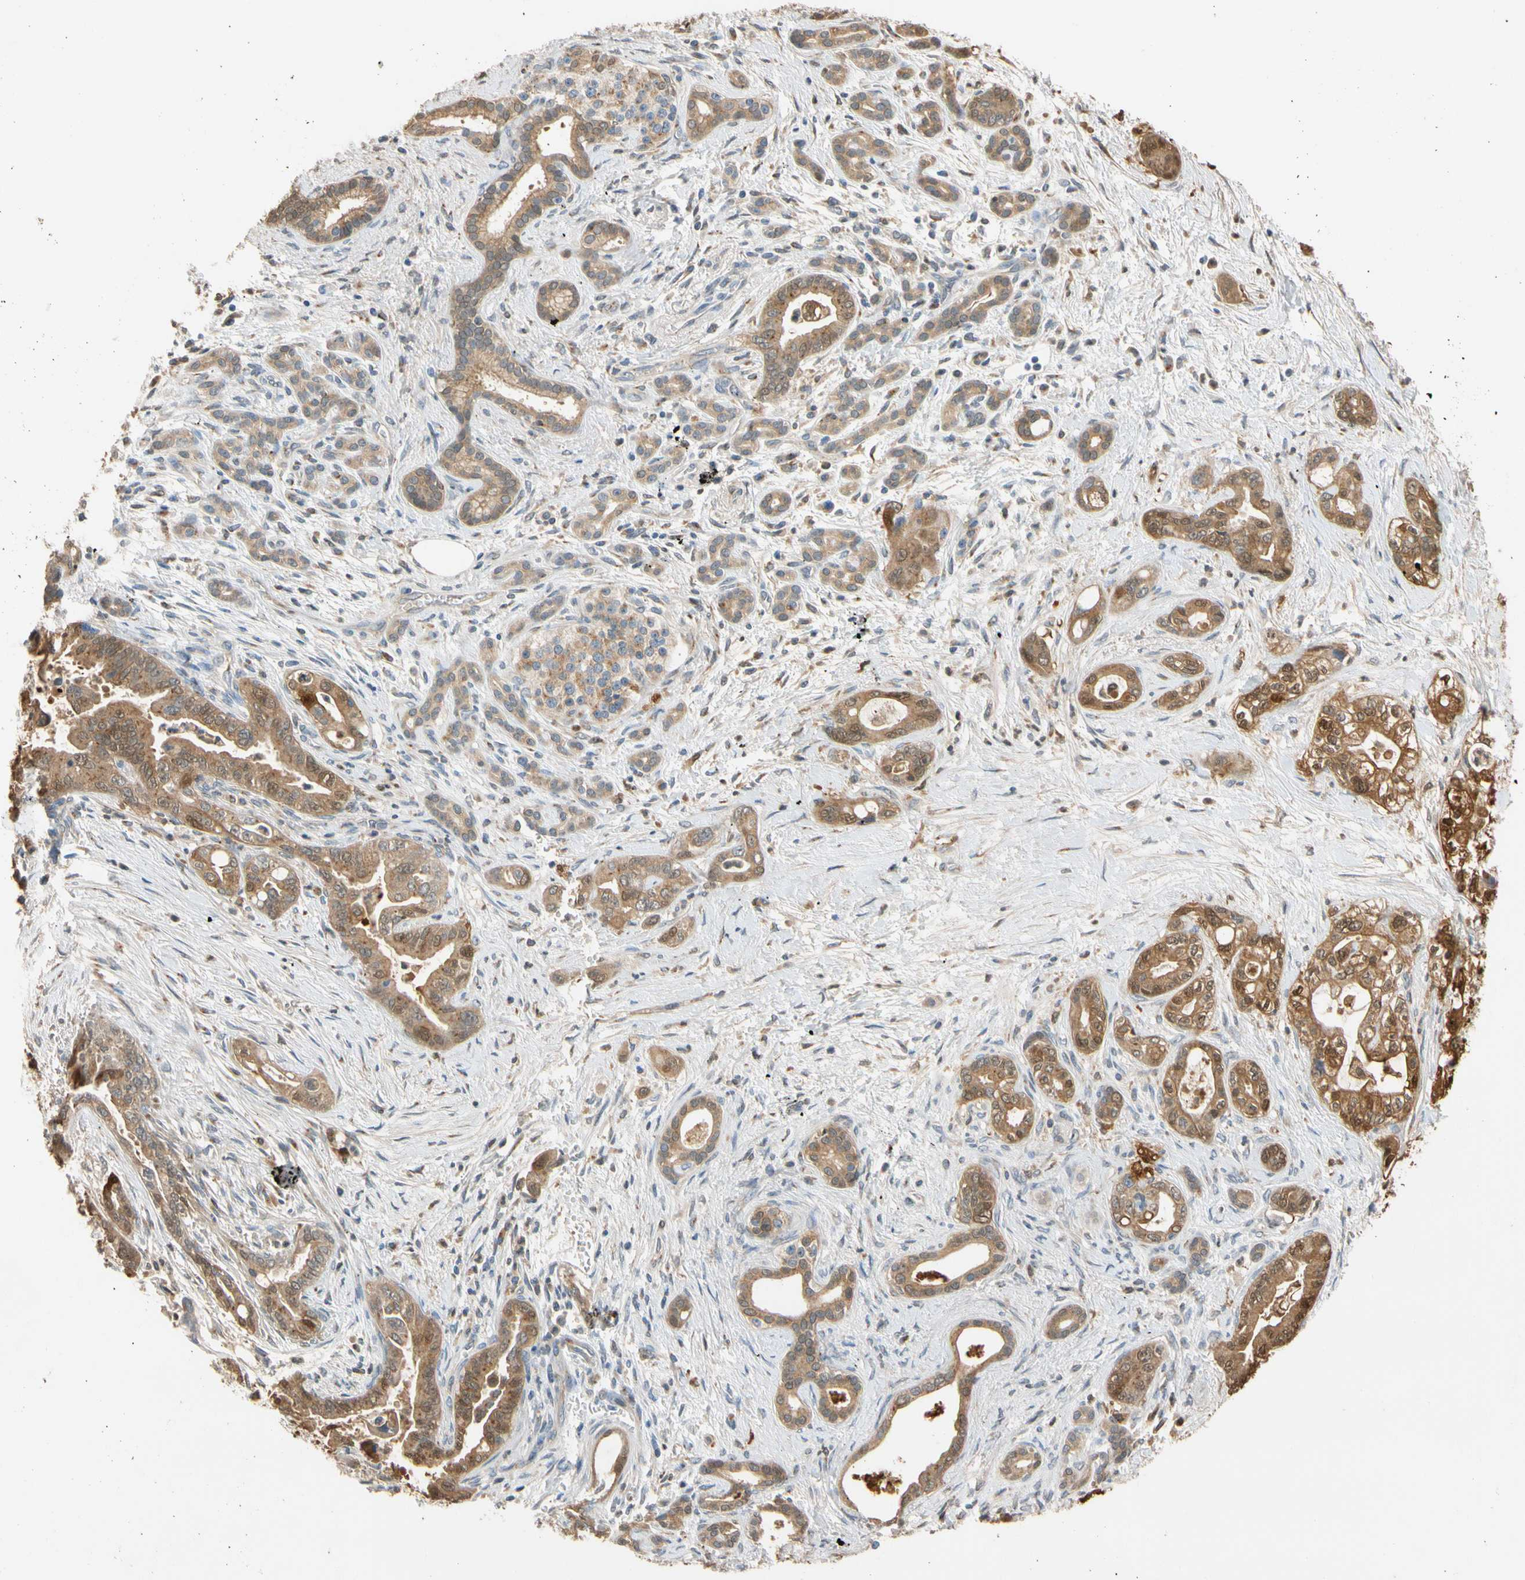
{"staining": {"intensity": "moderate", "quantity": ">75%", "location": "cytoplasmic/membranous"}, "tissue": "pancreatic cancer", "cell_type": "Tumor cells", "image_type": "cancer", "snomed": [{"axis": "morphology", "description": "Adenocarcinoma, NOS"}, {"axis": "topography", "description": "Pancreas"}], "caption": "Tumor cells reveal moderate cytoplasmic/membranous expression in approximately >75% of cells in adenocarcinoma (pancreatic).", "gene": "GPSM2", "patient": {"sex": "male", "age": 70}}